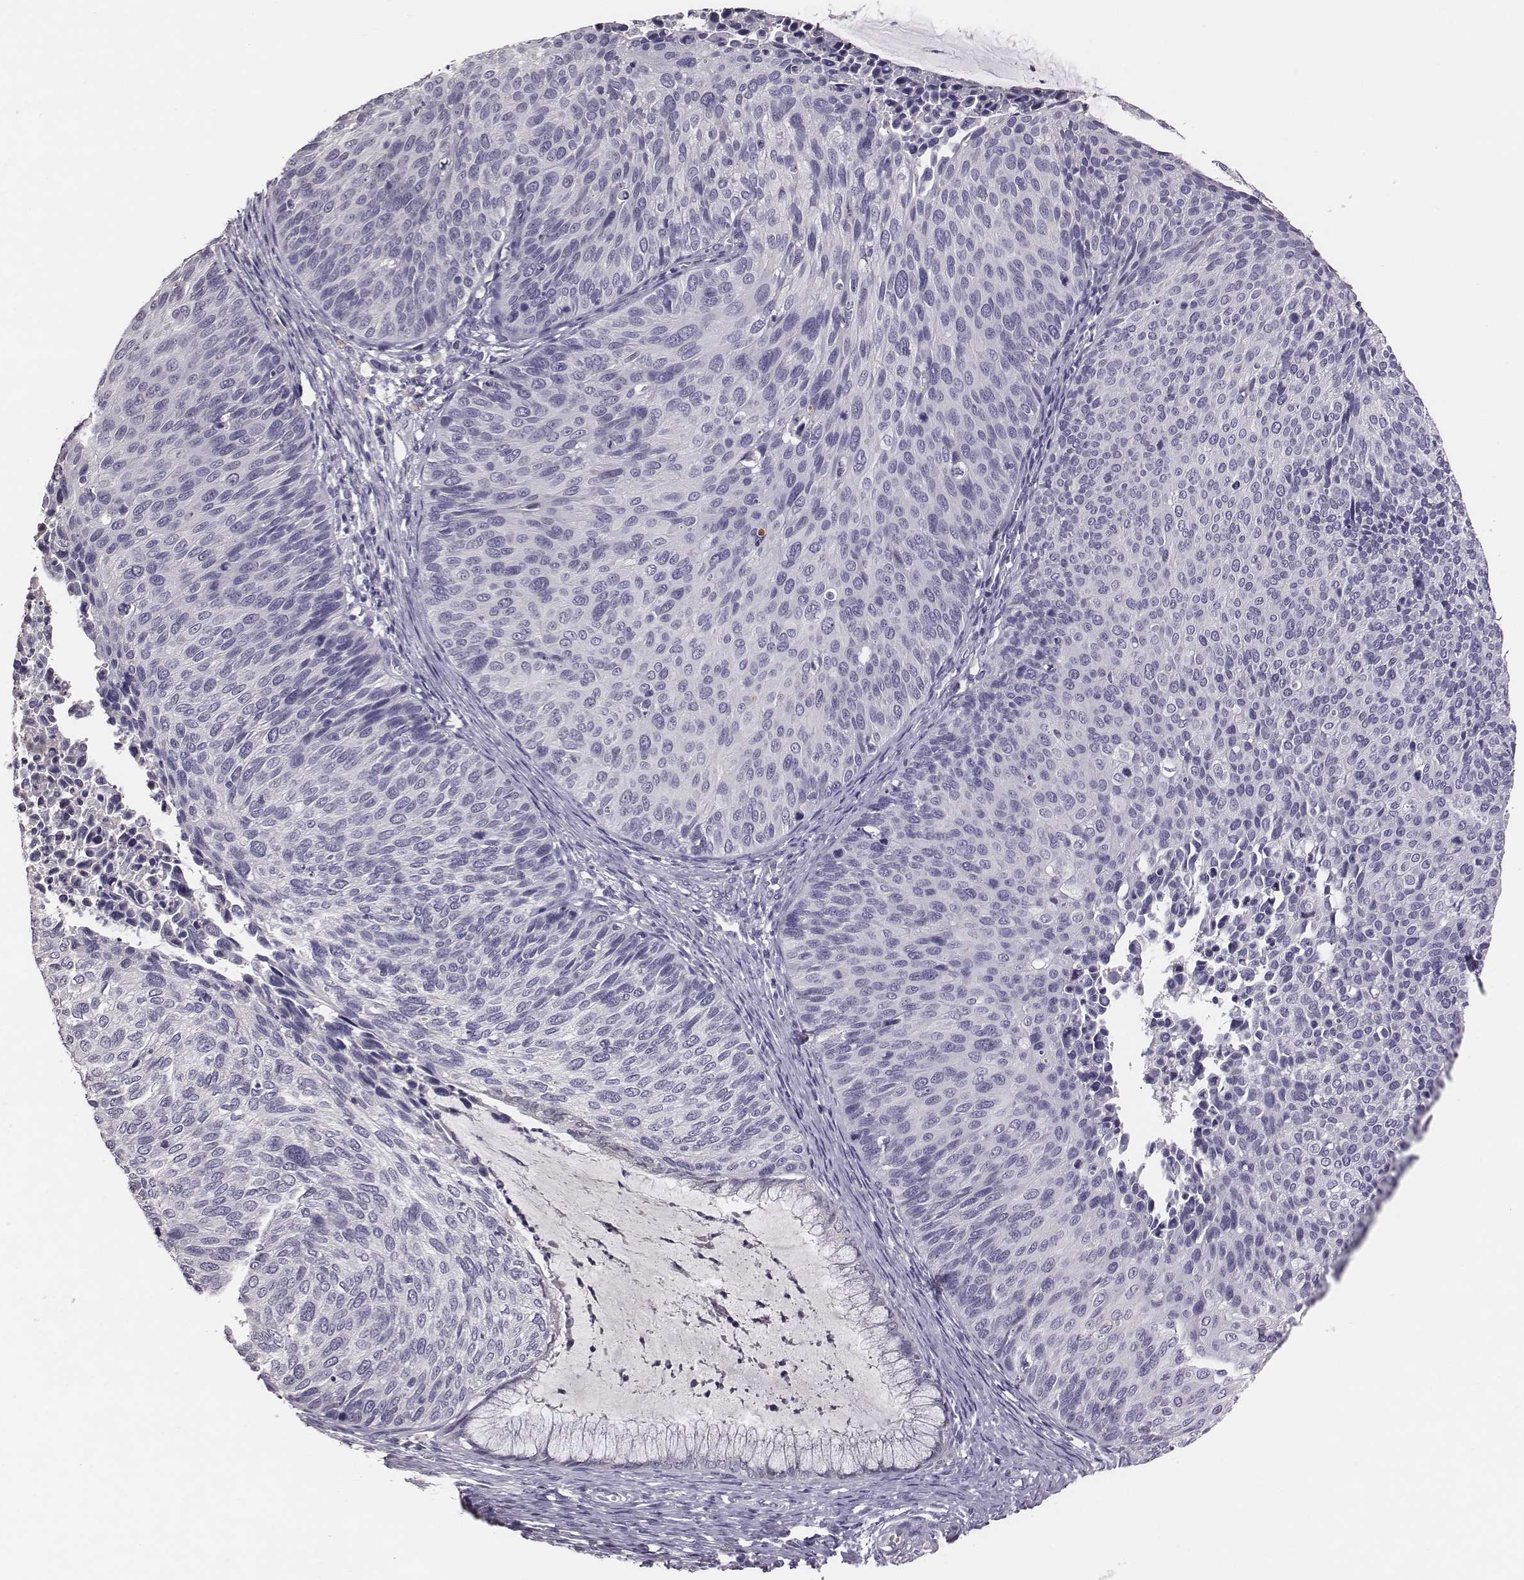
{"staining": {"intensity": "negative", "quantity": "none", "location": "none"}, "tissue": "cervical cancer", "cell_type": "Tumor cells", "image_type": "cancer", "snomed": [{"axis": "morphology", "description": "Squamous cell carcinoma, NOS"}, {"axis": "topography", "description": "Cervix"}], "caption": "High power microscopy image of an immunohistochemistry (IHC) image of squamous cell carcinoma (cervical), revealing no significant positivity in tumor cells.", "gene": "EN1", "patient": {"sex": "female", "age": 36}}